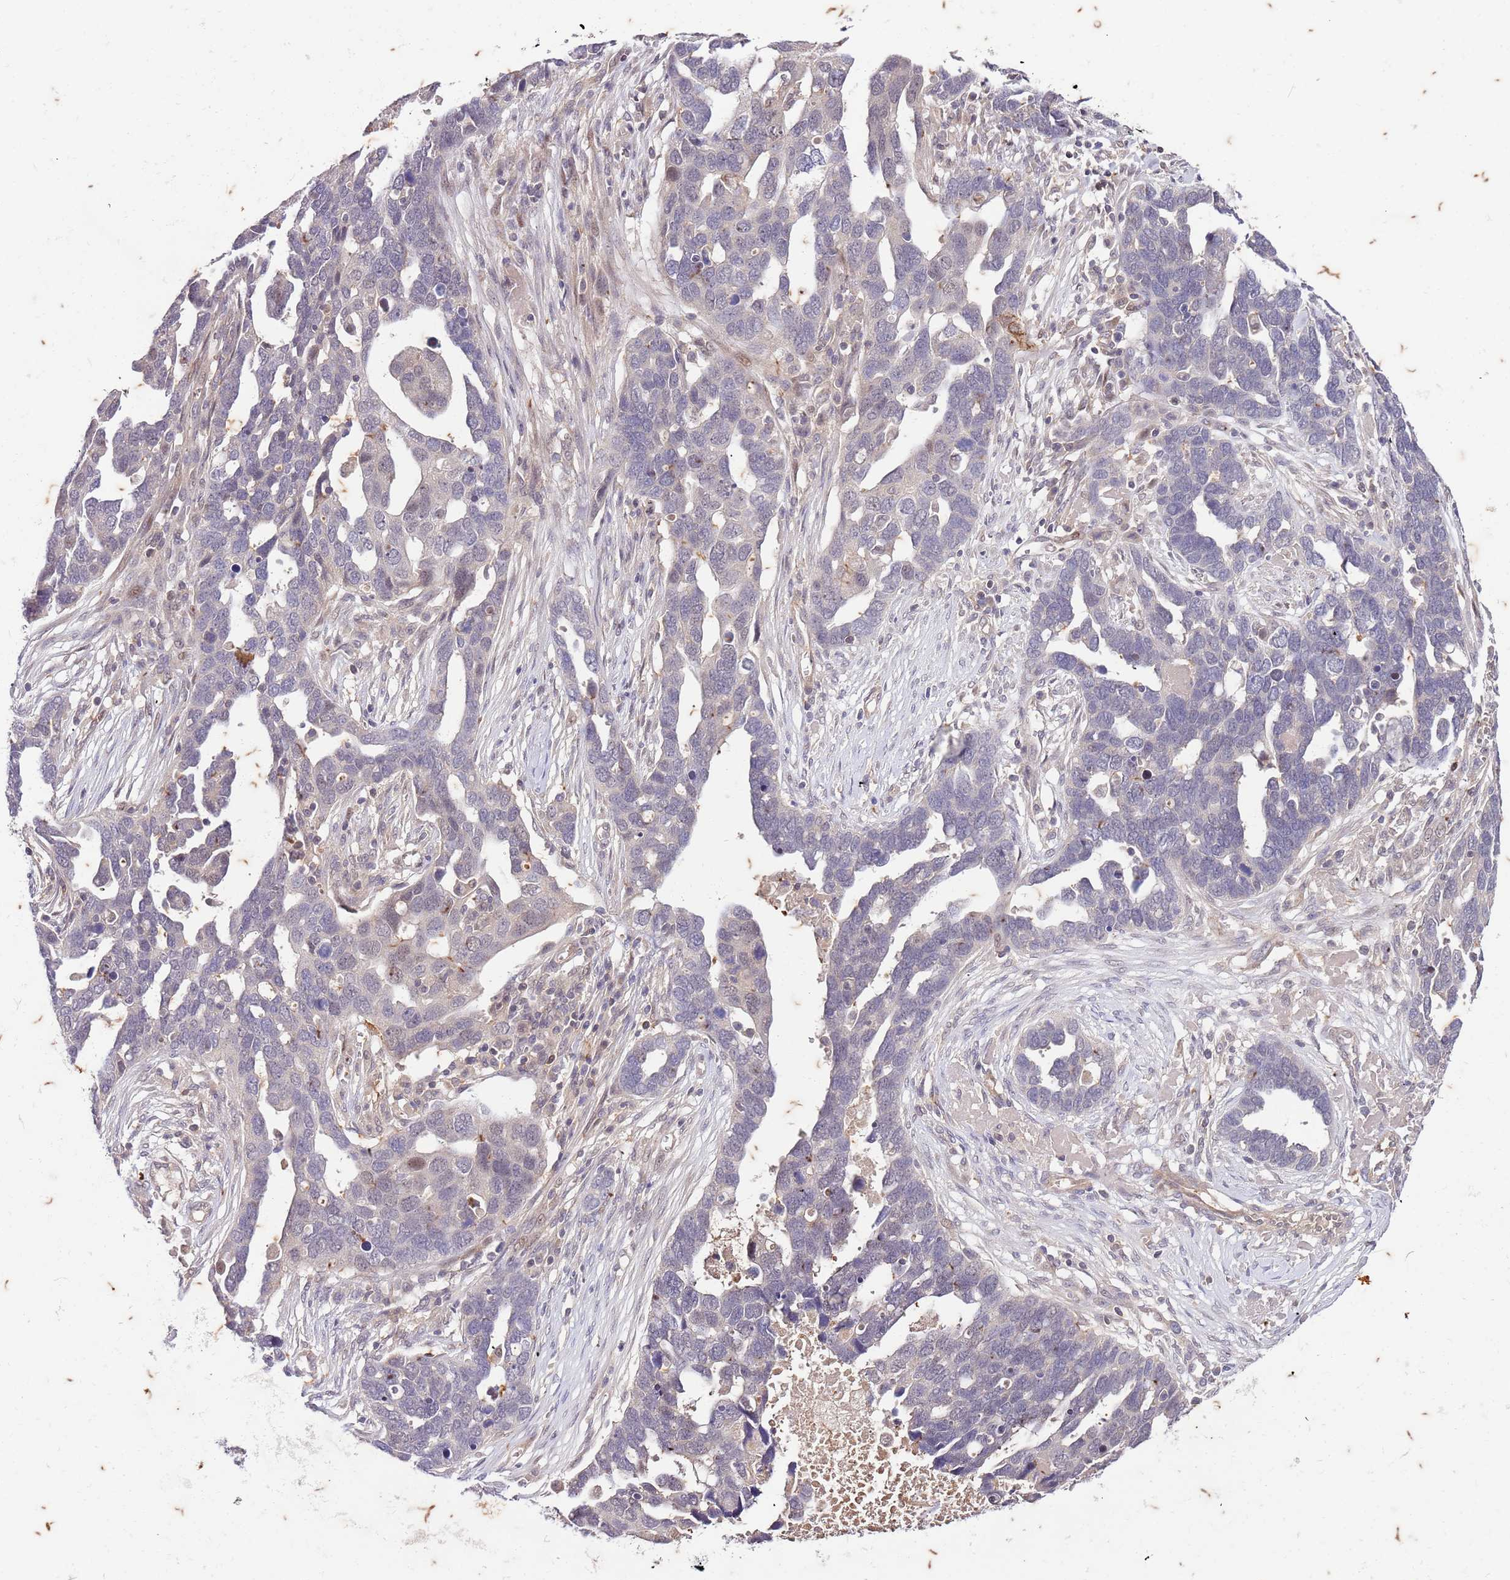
{"staining": {"intensity": "negative", "quantity": "none", "location": "none"}, "tissue": "ovarian cancer", "cell_type": "Tumor cells", "image_type": "cancer", "snomed": [{"axis": "morphology", "description": "Cystadenocarcinoma, serous, NOS"}, {"axis": "topography", "description": "Ovary"}], "caption": "A histopathology image of ovarian serous cystadenocarcinoma stained for a protein exhibits no brown staining in tumor cells. The staining was performed using DAB (3,3'-diaminobenzidine) to visualize the protein expression in brown, while the nuclei were stained in blue with hematoxylin (Magnification: 20x).", "gene": "RAPGEF3", "patient": {"sex": "female", "age": 54}}